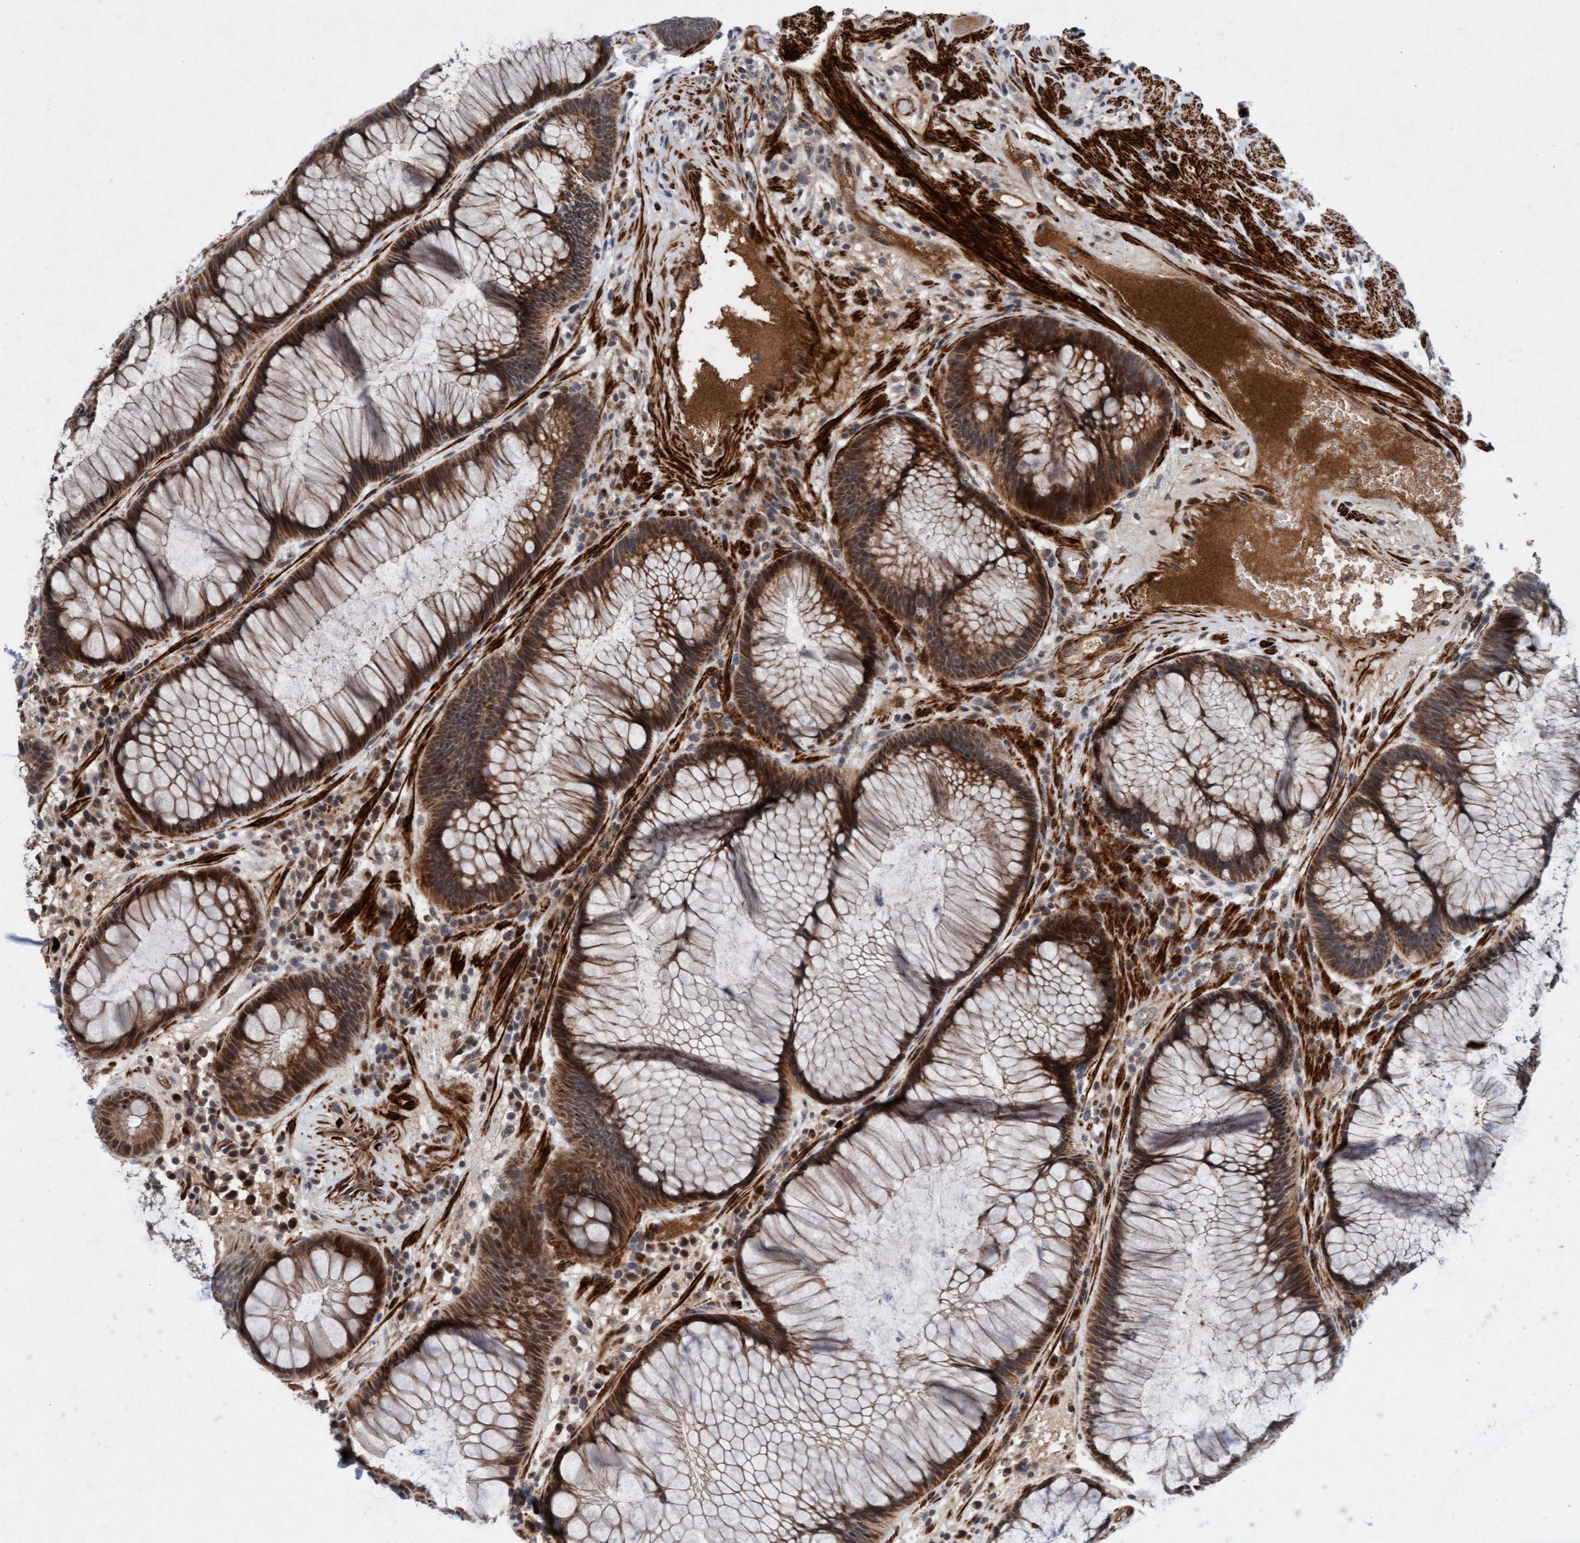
{"staining": {"intensity": "moderate", "quantity": ">75%", "location": "cytoplasmic/membranous"}, "tissue": "rectum", "cell_type": "Glandular cells", "image_type": "normal", "snomed": [{"axis": "morphology", "description": "Normal tissue, NOS"}, {"axis": "topography", "description": "Rectum"}], "caption": "A brown stain labels moderate cytoplasmic/membranous staining of a protein in glandular cells of normal rectum. Nuclei are stained in blue.", "gene": "TMEM70", "patient": {"sex": "male", "age": 51}}